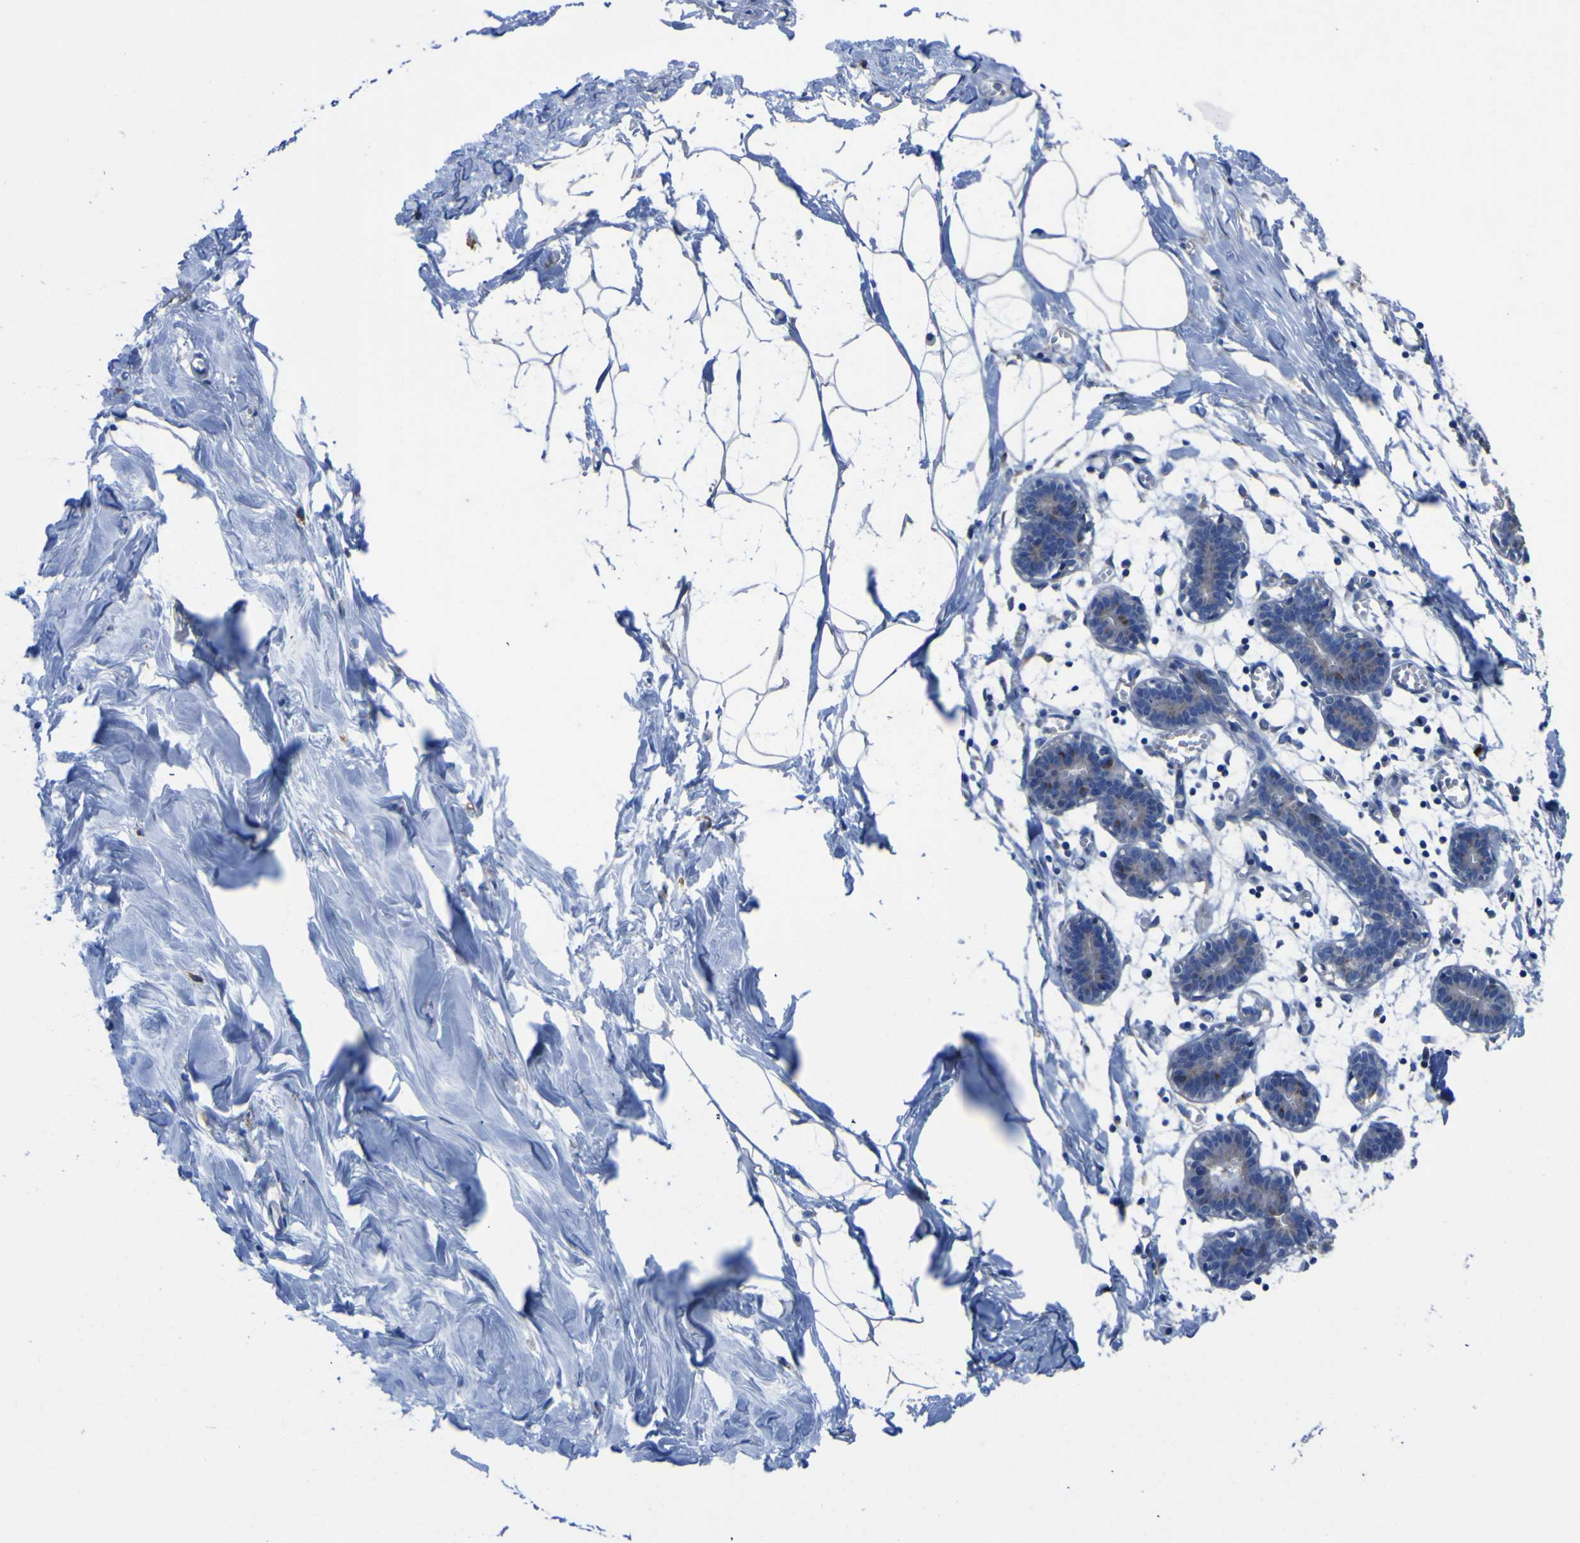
{"staining": {"intensity": "negative", "quantity": "none", "location": "none"}, "tissue": "breast", "cell_type": "Adipocytes", "image_type": "normal", "snomed": [{"axis": "morphology", "description": "Normal tissue, NOS"}, {"axis": "topography", "description": "Breast"}], "caption": "Image shows no significant protein positivity in adipocytes of benign breast.", "gene": "AGO4", "patient": {"sex": "female", "age": 27}}